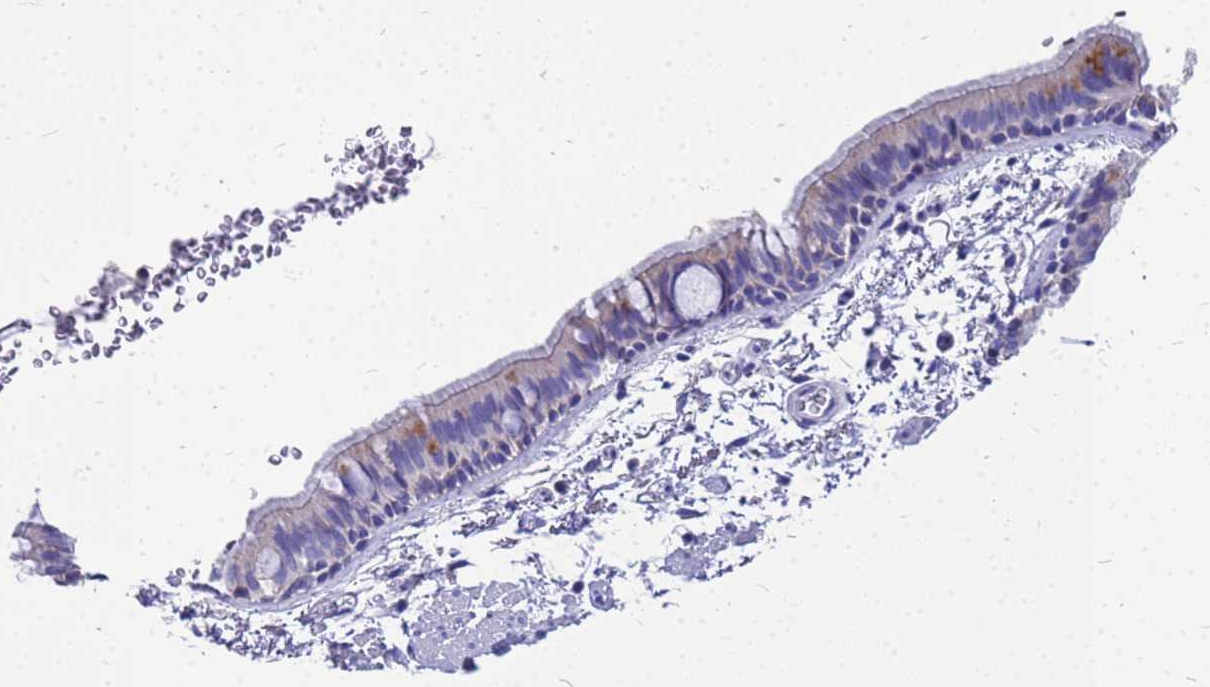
{"staining": {"intensity": "negative", "quantity": "none", "location": "none"}, "tissue": "bronchus", "cell_type": "Respiratory epithelial cells", "image_type": "normal", "snomed": [{"axis": "morphology", "description": "Normal tissue, NOS"}, {"axis": "topography", "description": "Lymph node"}, {"axis": "topography", "description": "Bronchus"}], "caption": "The histopathology image shows no staining of respiratory epithelial cells in benign bronchus.", "gene": "OR52E2", "patient": {"sex": "female", "age": 70}}